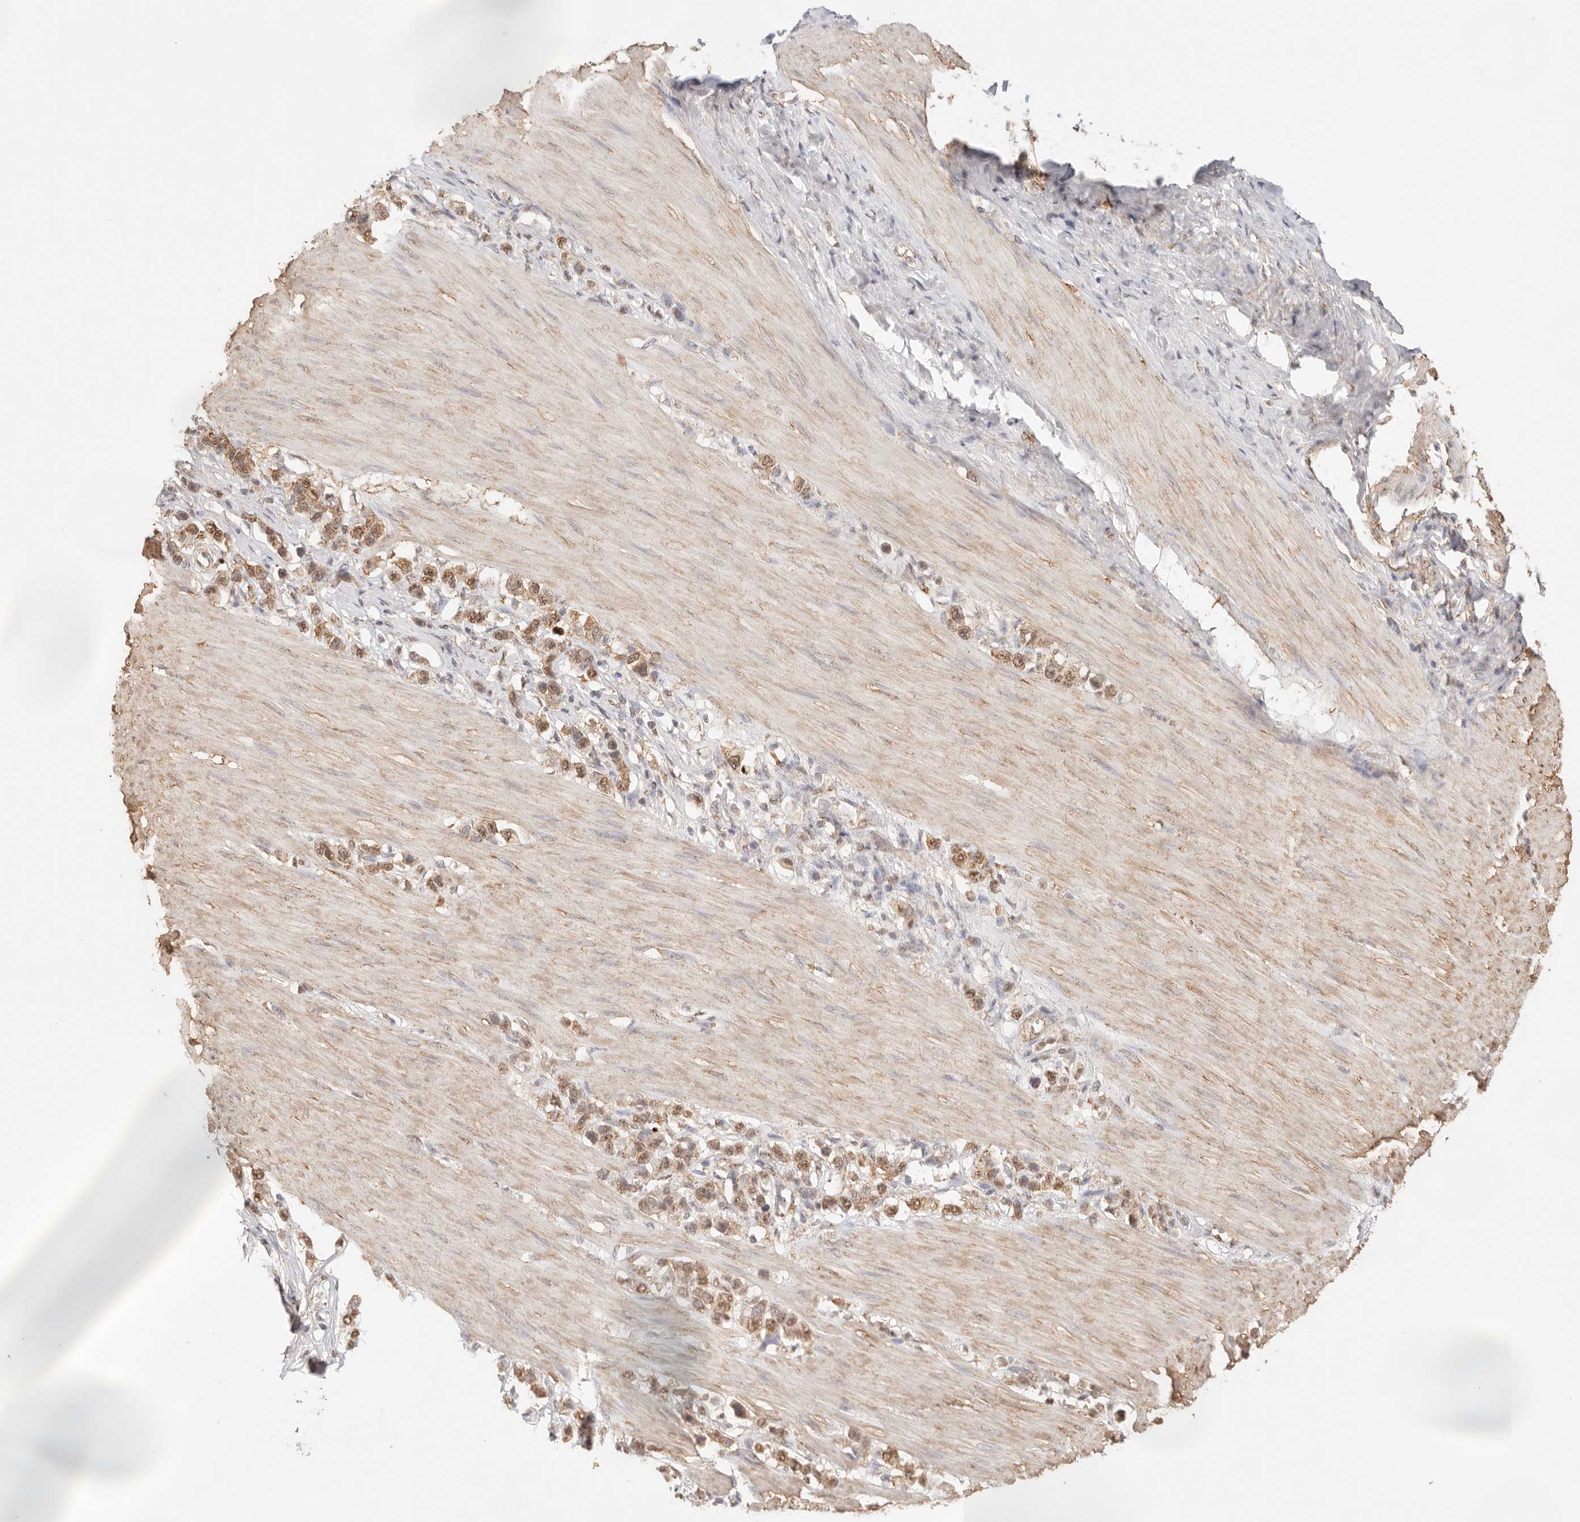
{"staining": {"intensity": "moderate", "quantity": ">75%", "location": "cytoplasmic/membranous,nuclear"}, "tissue": "stomach cancer", "cell_type": "Tumor cells", "image_type": "cancer", "snomed": [{"axis": "morphology", "description": "Adenocarcinoma, NOS"}, {"axis": "topography", "description": "Stomach"}], "caption": "IHC (DAB) staining of human stomach adenocarcinoma displays moderate cytoplasmic/membranous and nuclear protein expression in approximately >75% of tumor cells.", "gene": "IL1R2", "patient": {"sex": "female", "age": 65}}